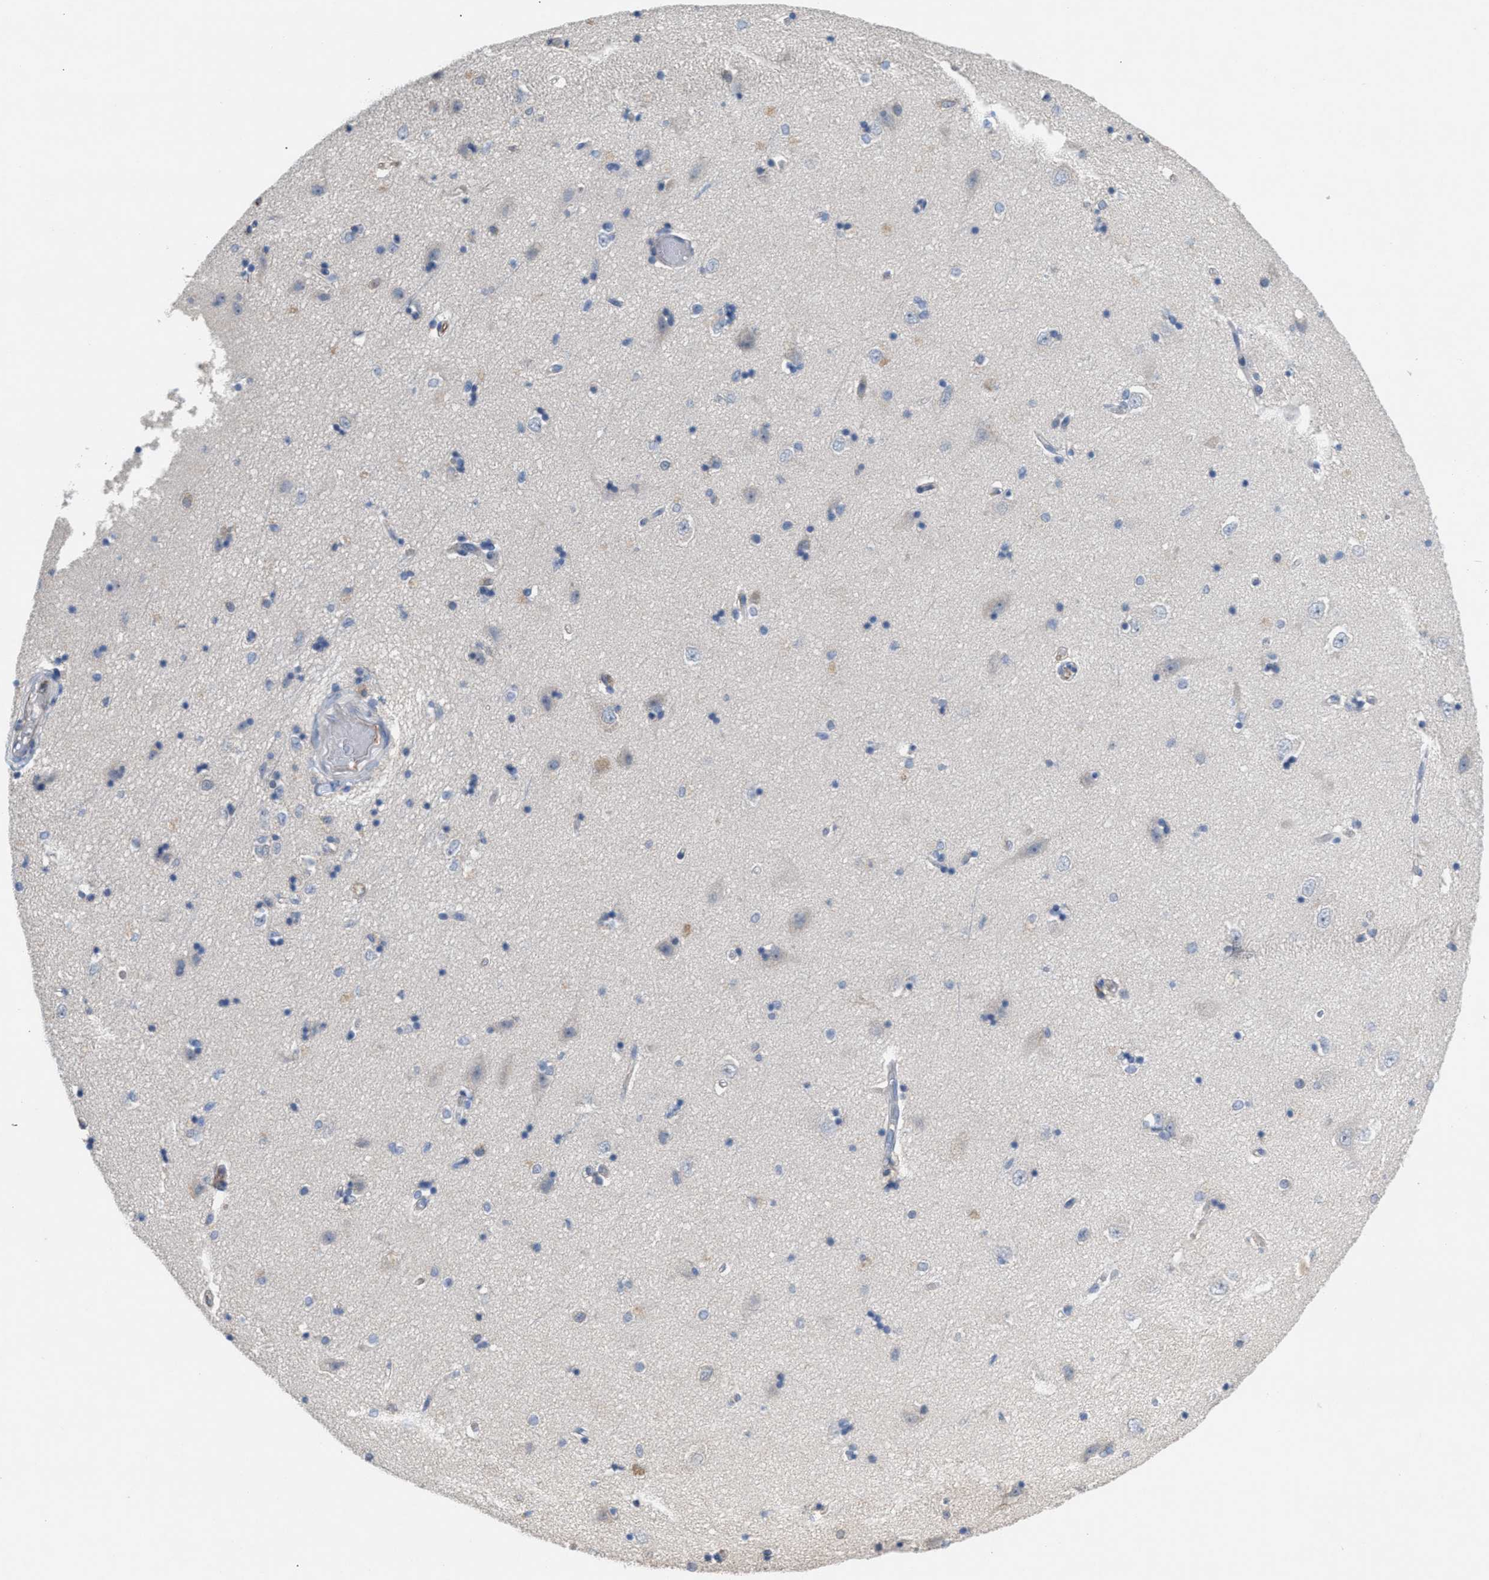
{"staining": {"intensity": "negative", "quantity": "none", "location": "none"}, "tissue": "hippocampus", "cell_type": "Glial cells", "image_type": "normal", "snomed": [{"axis": "morphology", "description": "Normal tissue, NOS"}, {"axis": "topography", "description": "Hippocampus"}], "caption": "Photomicrograph shows no protein expression in glial cells of benign hippocampus. (DAB (3,3'-diaminobenzidine) IHC visualized using brightfield microscopy, high magnification).", "gene": "UBAP2", "patient": {"sex": "male", "age": 45}}